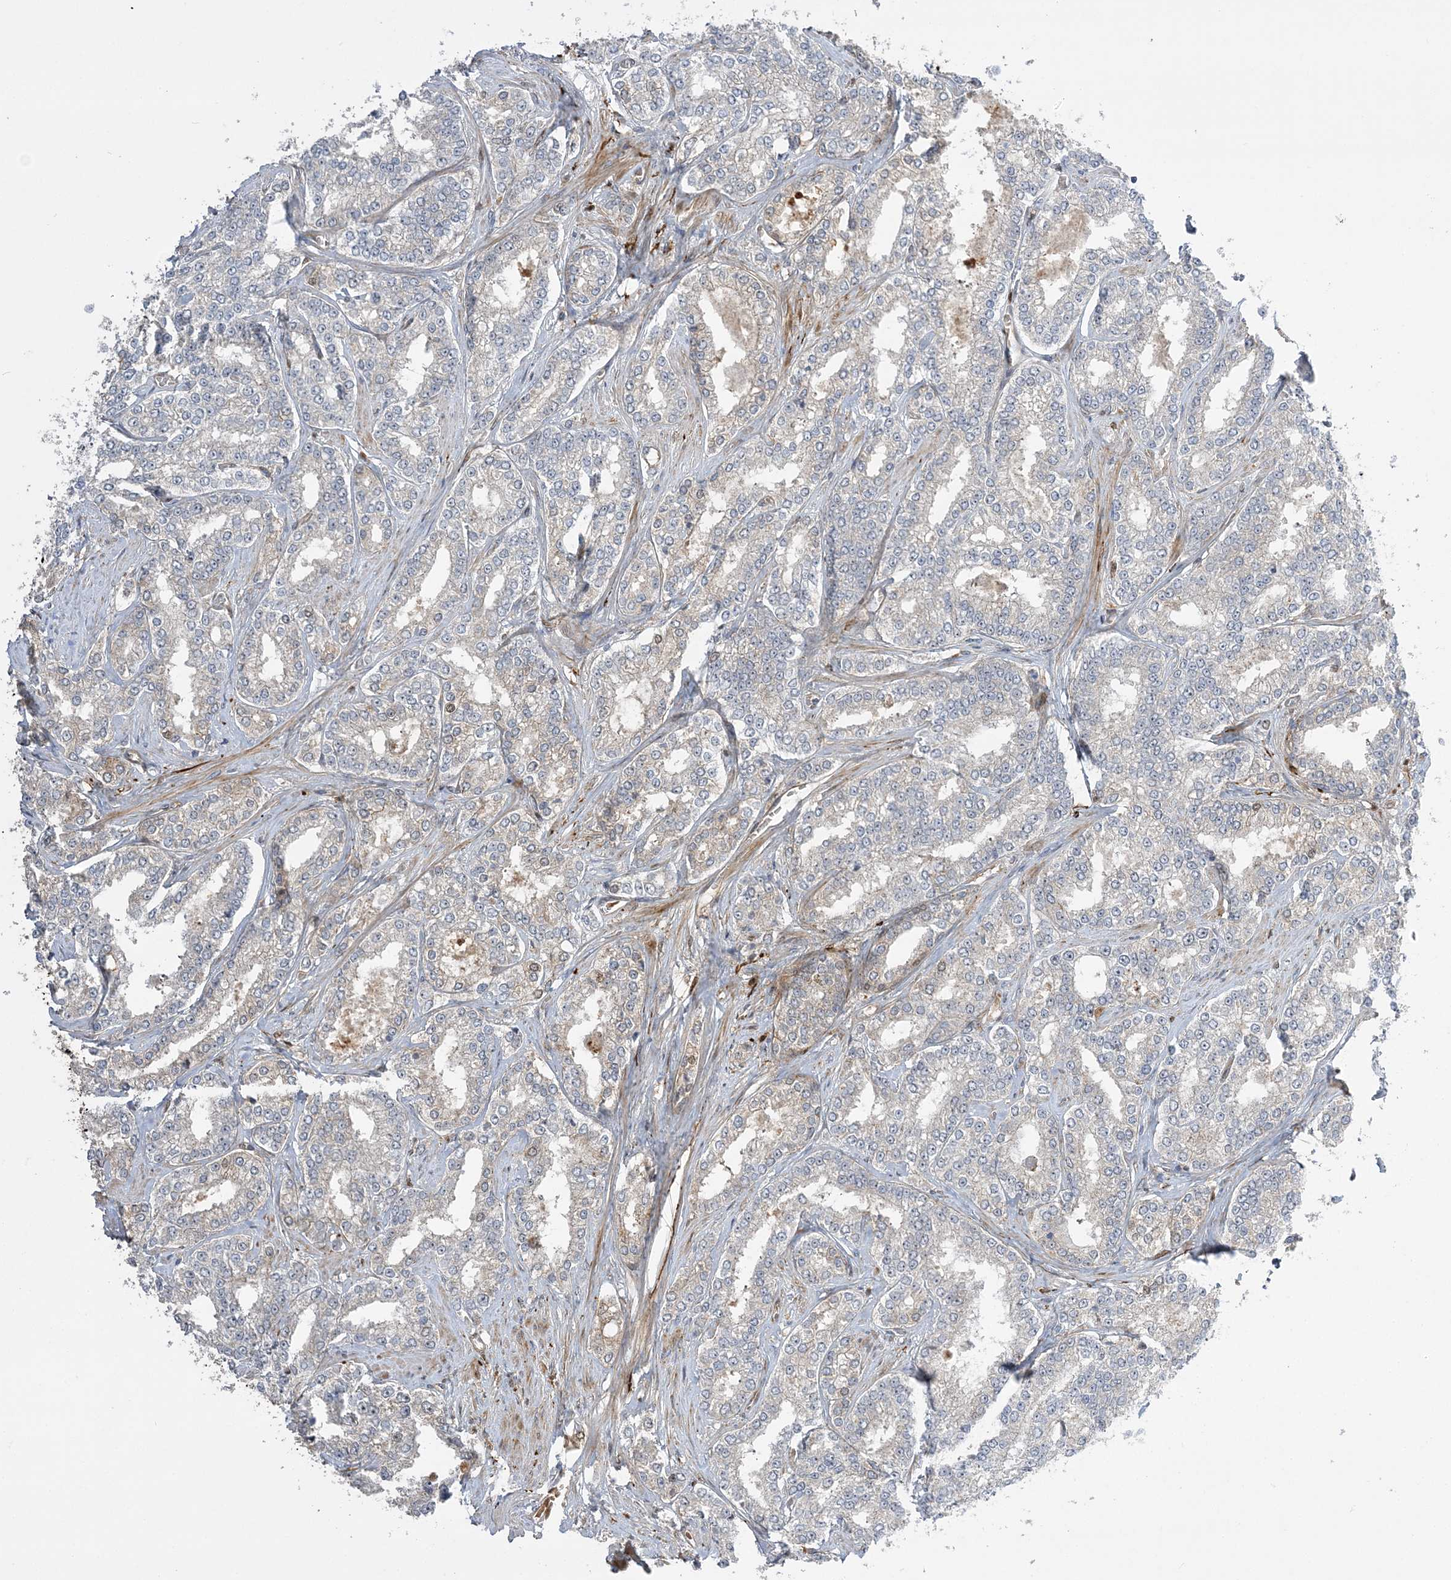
{"staining": {"intensity": "negative", "quantity": "none", "location": "none"}, "tissue": "prostate cancer", "cell_type": "Tumor cells", "image_type": "cancer", "snomed": [{"axis": "morphology", "description": "Normal tissue, NOS"}, {"axis": "morphology", "description": "Adenocarcinoma, High grade"}, {"axis": "topography", "description": "Prostate"}], "caption": "High magnification brightfield microscopy of prostate adenocarcinoma (high-grade) stained with DAB (brown) and counterstained with hematoxylin (blue): tumor cells show no significant staining.", "gene": "NPM3", "patient": {"sex": "male", "age": 83}}